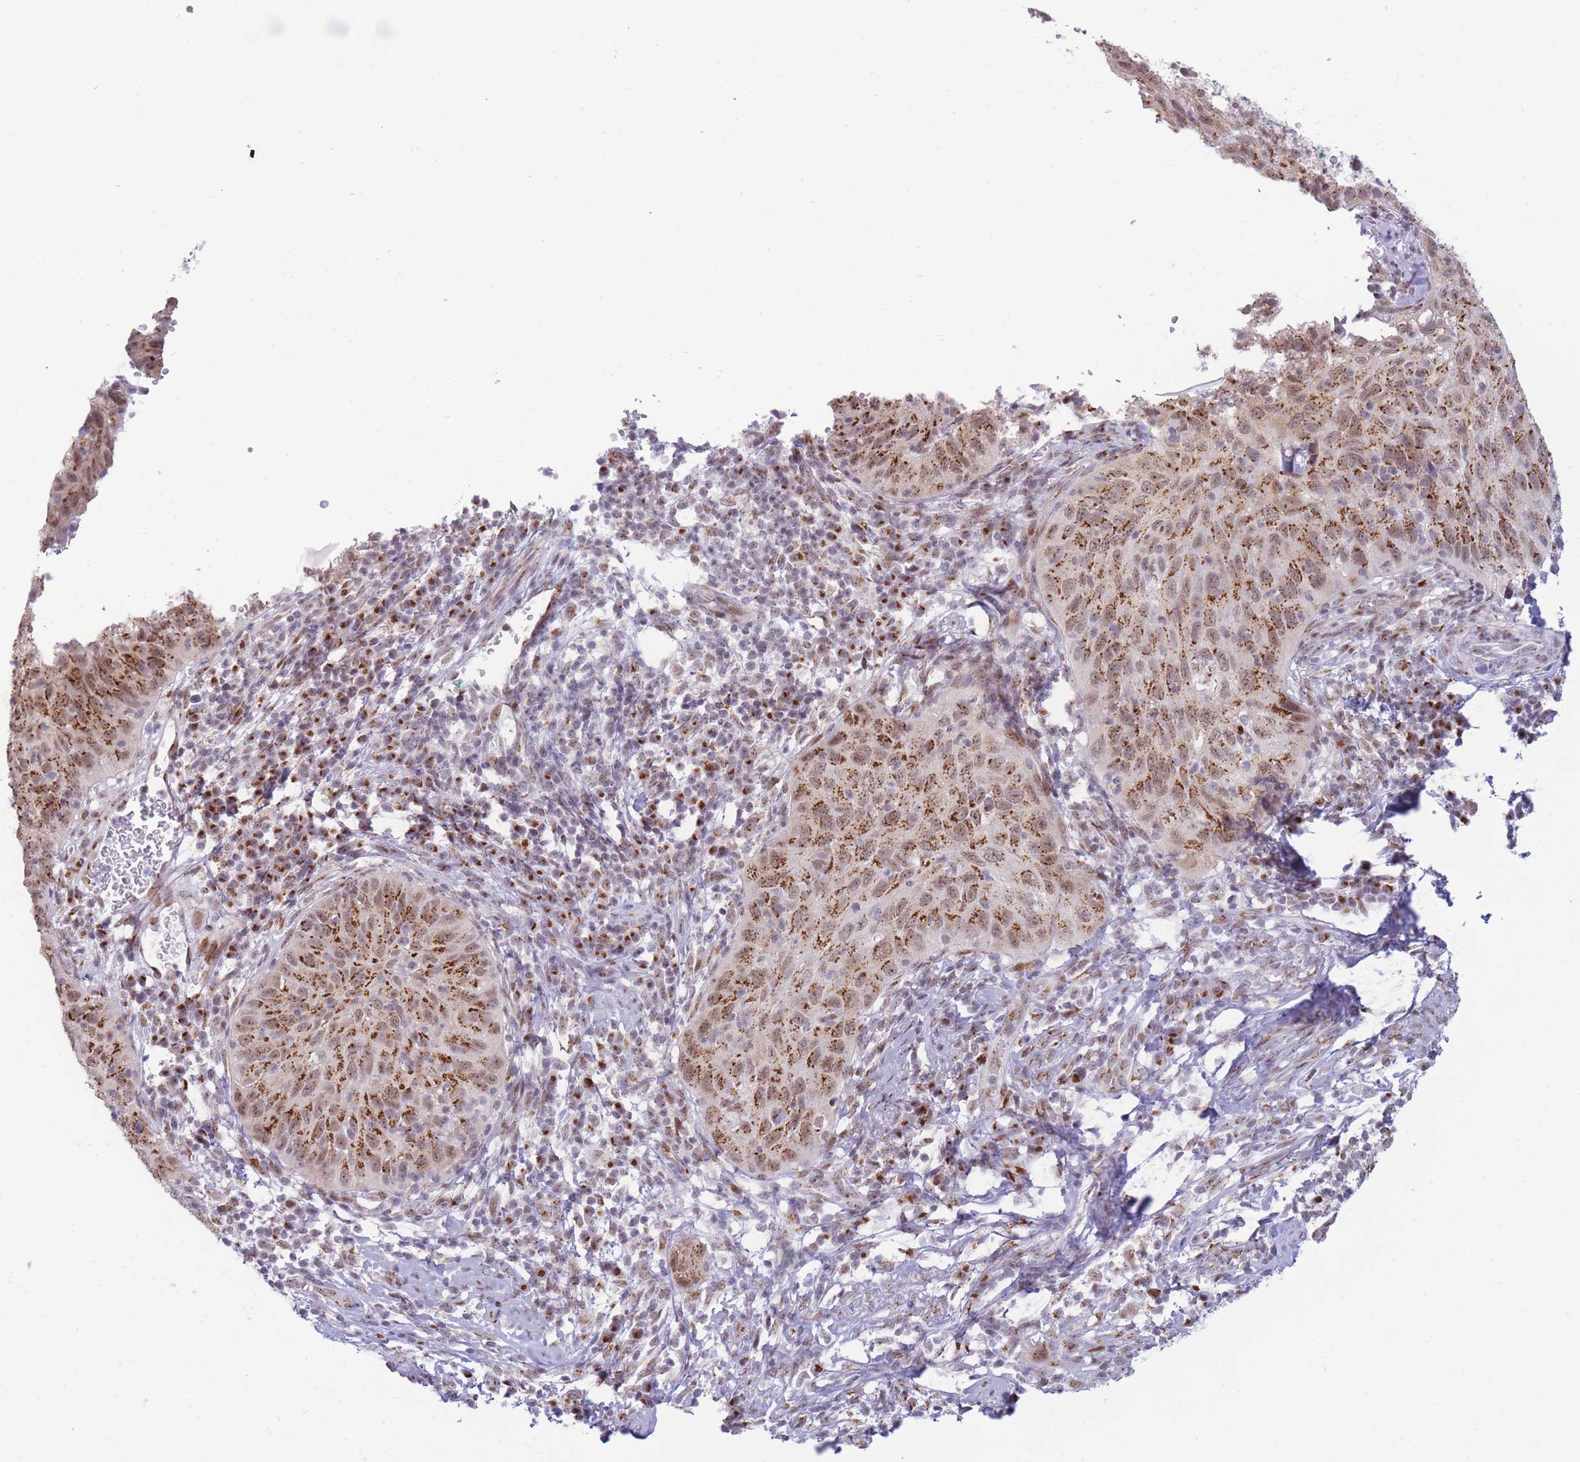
{"staining": {"intensity": "moderate", "quantity": ">75%", "location": "cytoplasmic/membranous,nuclear"}, "tissue": "cervical cancer", "cell_type": "Tumor cells", "image_type": "cancer", "snomed": [{"axis": "morphology", "description": "Squamous cell carcinoma, NOS"}, {"axis": "topography", "description": "Cervix"}], "caption": "Tumor cells exhibit medium levels of moderate cytoplasmic/membranous and nuclear positivity in approximately >75% of cells in human cervical cancer.", "gene": "INO80C", "patient": {"sex": "female", "age": 30}}